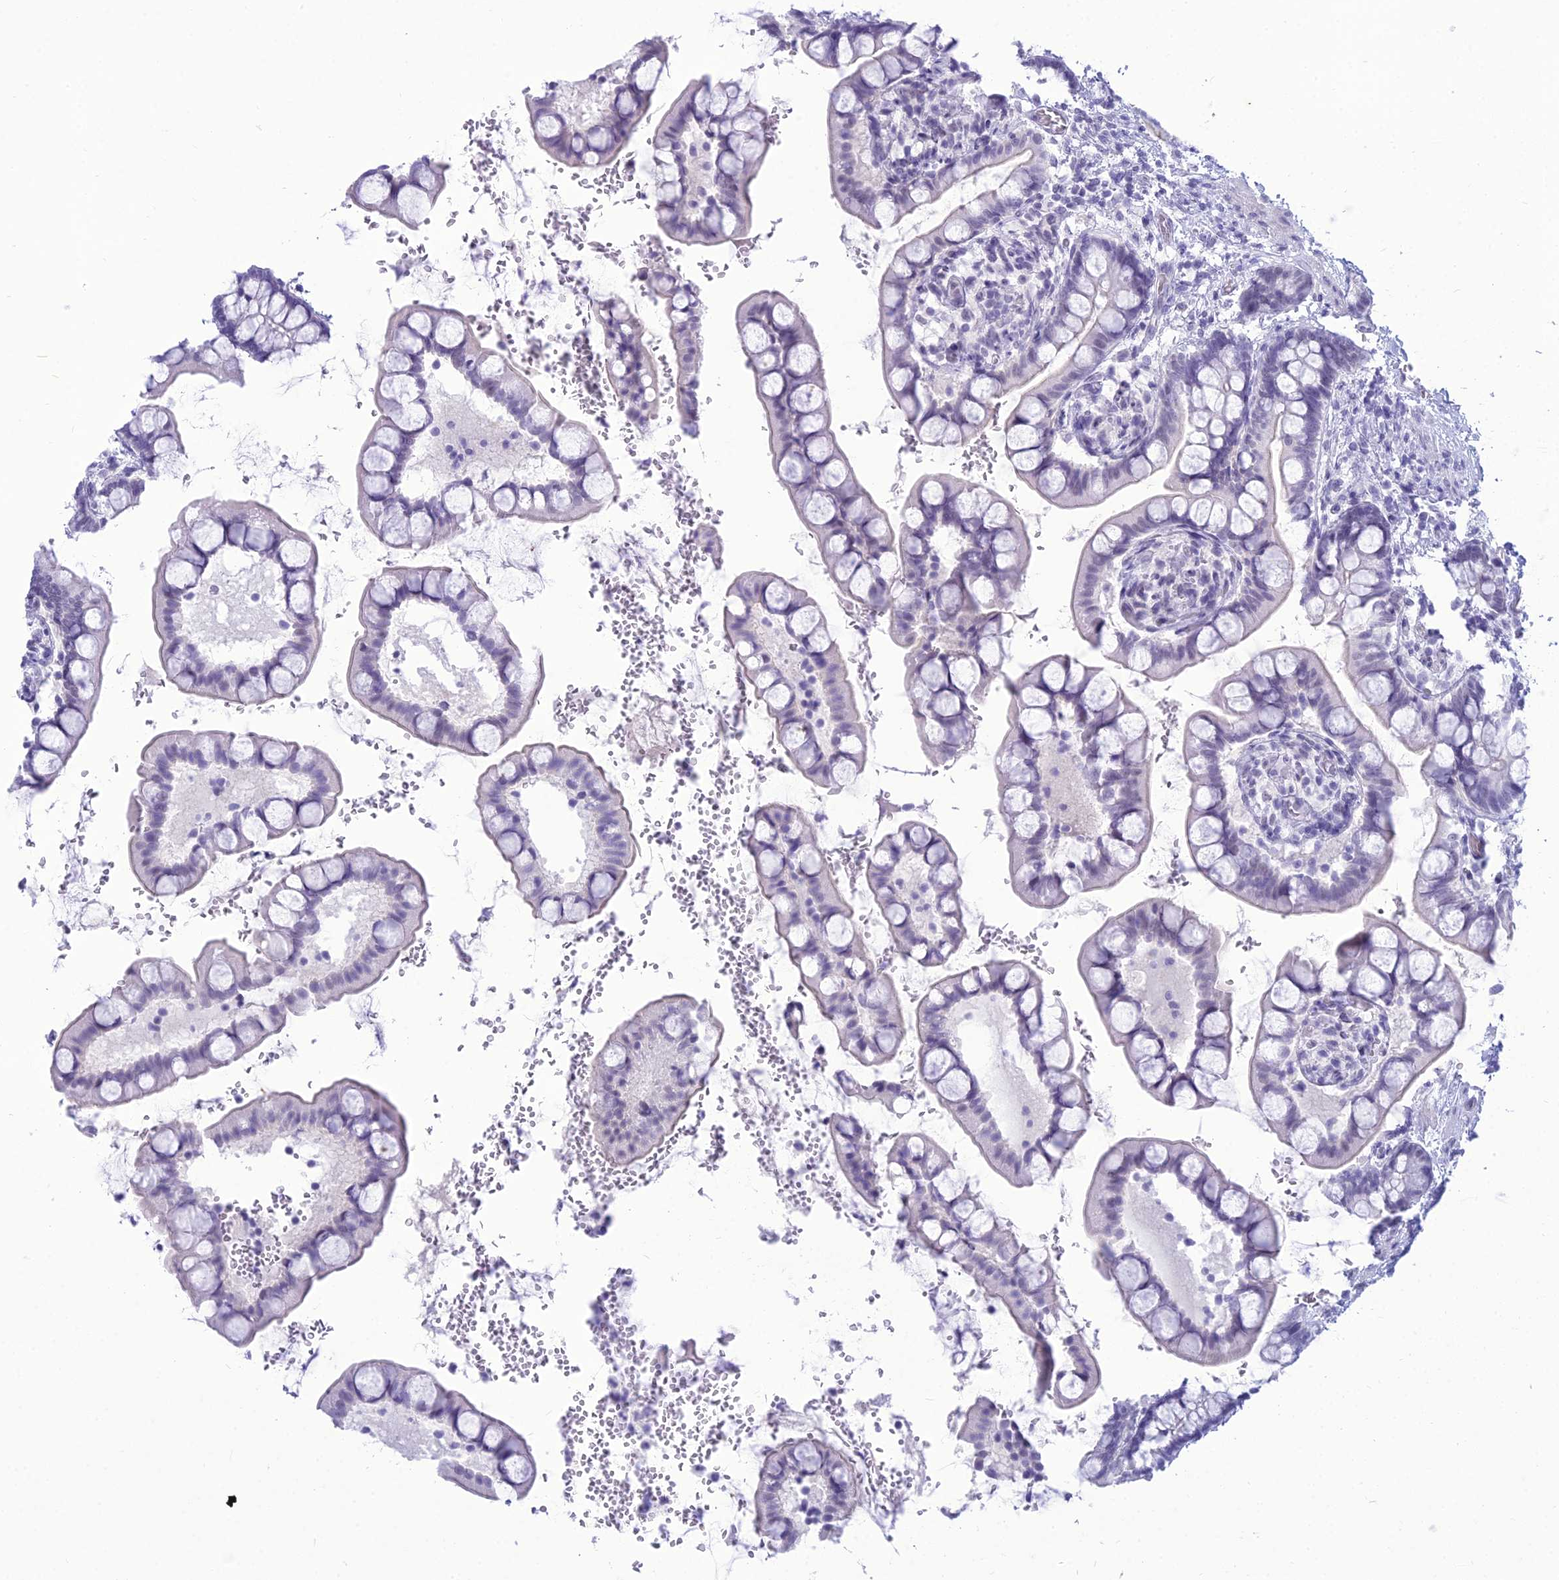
{"staining": {"intensity": "weak", "quantity": "<25%", "location": "cytoplasmic/membranous"}, "tissue": "small intestine", "cell_type": "Glandular cells", "image_type": "normal", "snomed": [{"axis": "morphology", "description": "Normal tissue, NOS"}, {"axis": "topography", "description": "Small intestine"}], "caption": "IHC micrograph of normal small intestine: human small intestine stained with DAB exhibits no significant protein positivity in glandular cells.", "gene": "DHX40", "patient": {"sex": "male", "age": 52}}